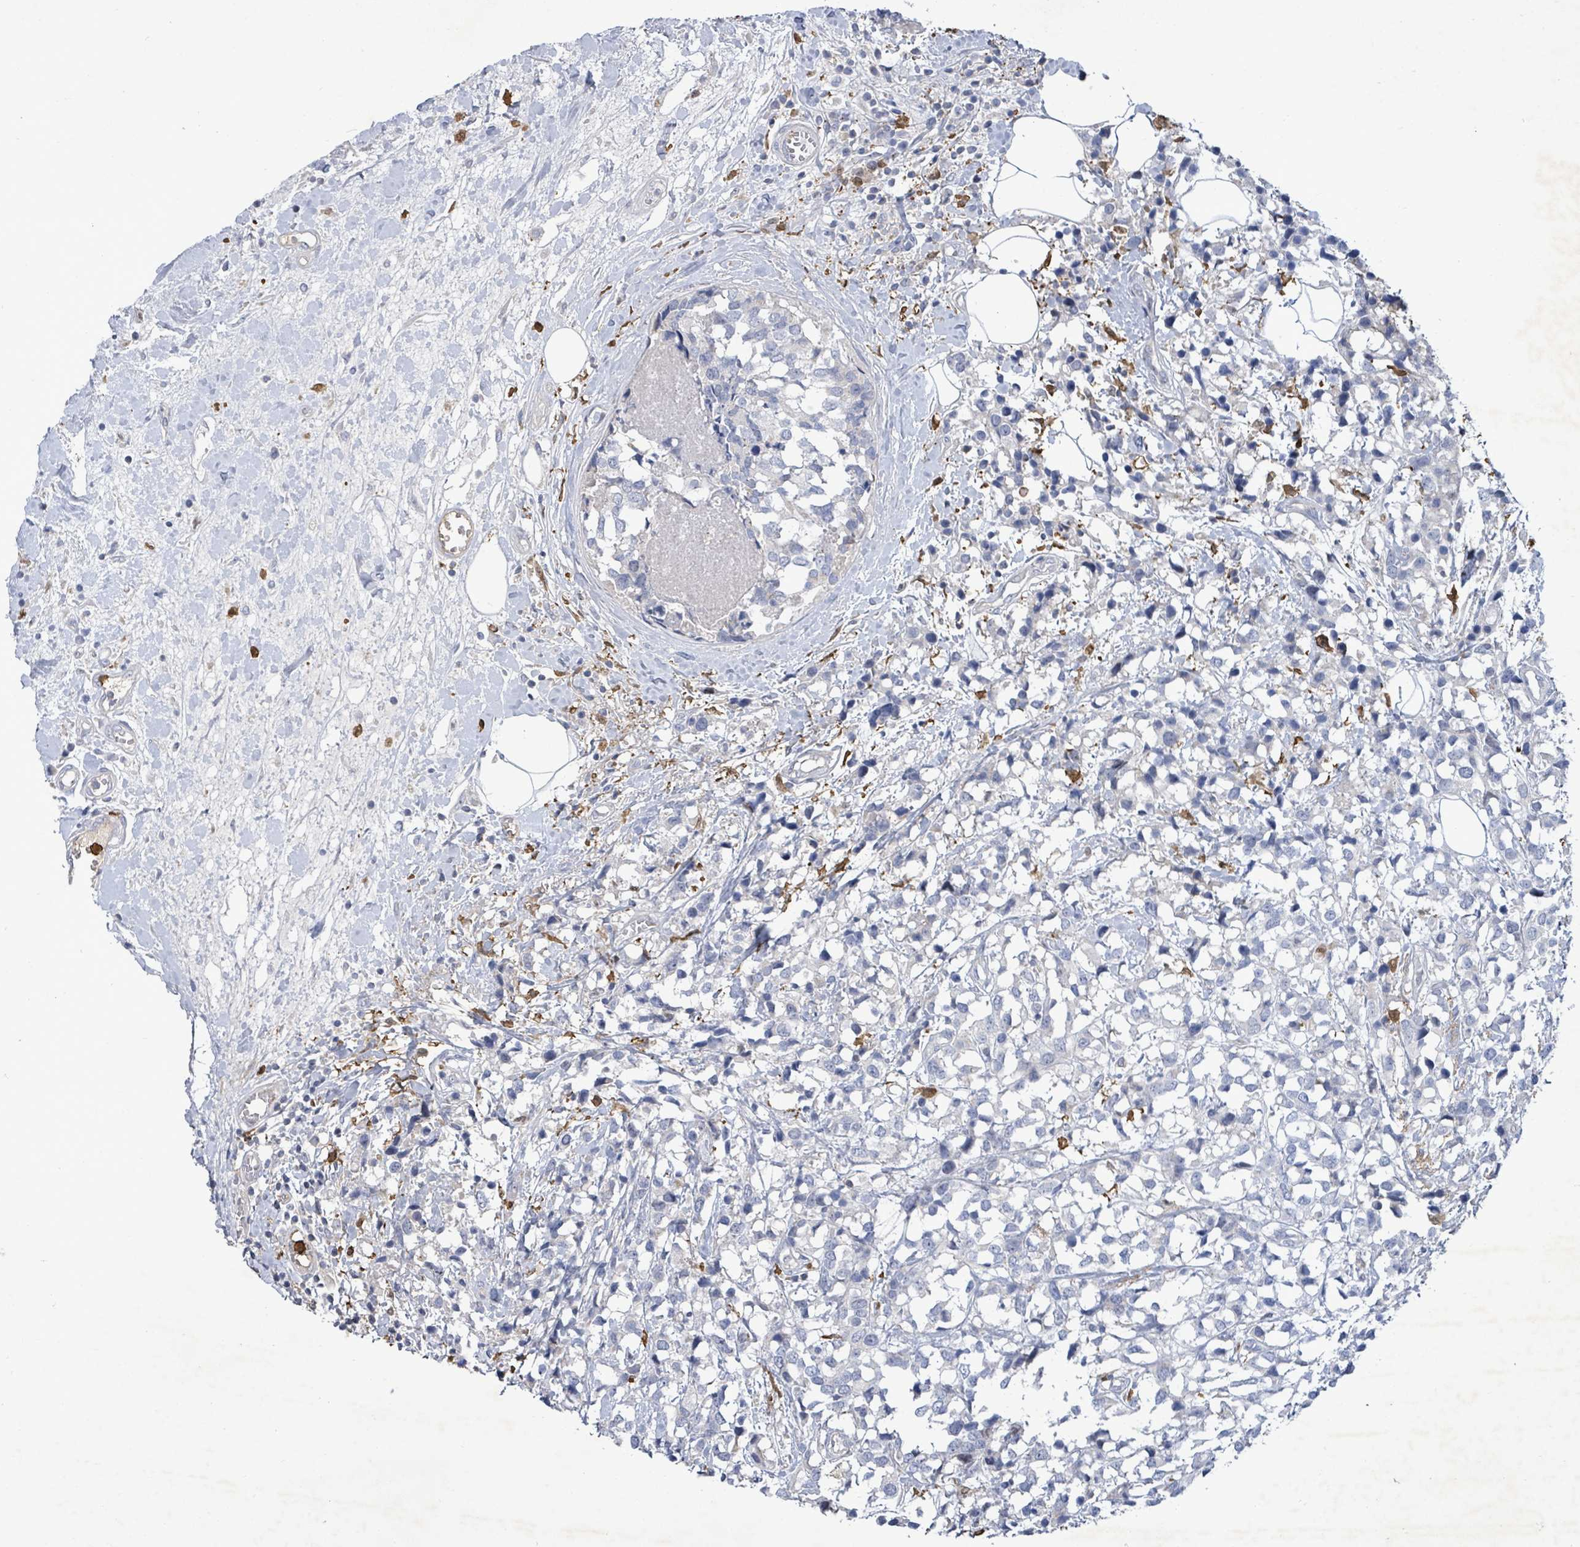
{"staining": {"intensity": "negative", "quantity": "none", "location": "none"}, "tissue": "breast cancer", "cell_type": "Tumor cells", "image_type": "cancer", "snomed": [{"axis": "morphology", "description": "Lobular carcinoma"}, {"axis": "topography", "description": "Breast"}], "caption": "Immunohistochemical staining of human breast lobular carcinoma exhibits no significant staining in tumor cells.", "gene": "FAM210A", "patient": {"sex": "female", "age": 59}}